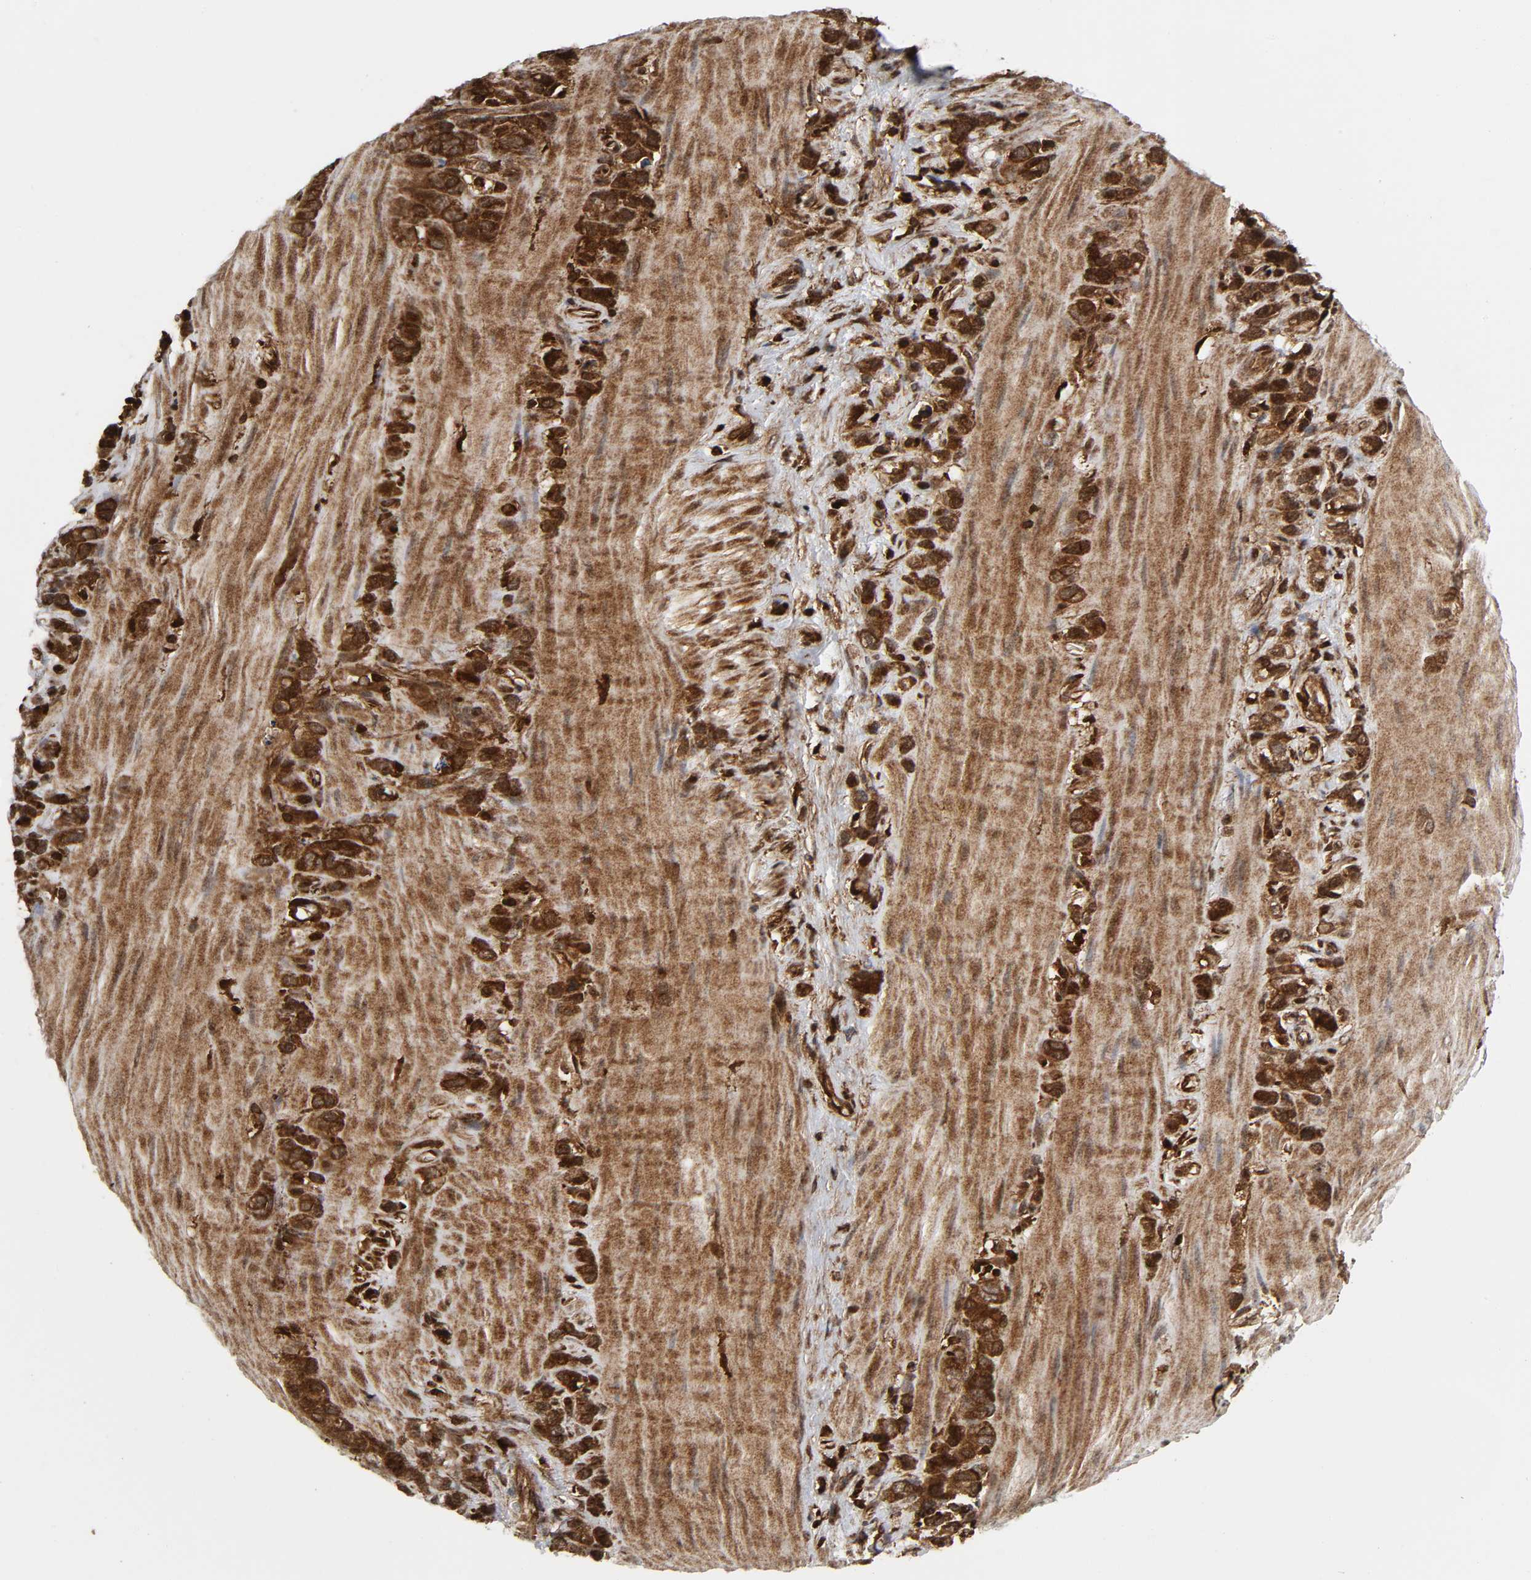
{"staining": {"intensity": "strong", "quantity": ">75%", "location": "cytoplasmic/membranous"}, "tissue": "stomach cancer", "cell_type": "Tumor cells", "image_type": "cancer", "snomed": [{"axis": "morphology", "description": "Normal tissue, NOS"}, {"axis": "morphology", "description": "Adenocarcinoma, NOS"}, {"axis": "morphology", "description": "Adenocarcinoma, High grade"}, {"axis": "topography", "description": "Stomach, upper"}, {"axis": "topography", "description": "Stomach"}], "caption": "DAB (3,3'-diaminobenzidine) immunohistochemical staining of human stomach cancer reveals strong cytoplasmic/membranous protein staining in approximately >75% of tumor cells. Nuclei are stained in blue.", "gene": "MAPK1", "patient": {"sex": "female", "age": 65}}